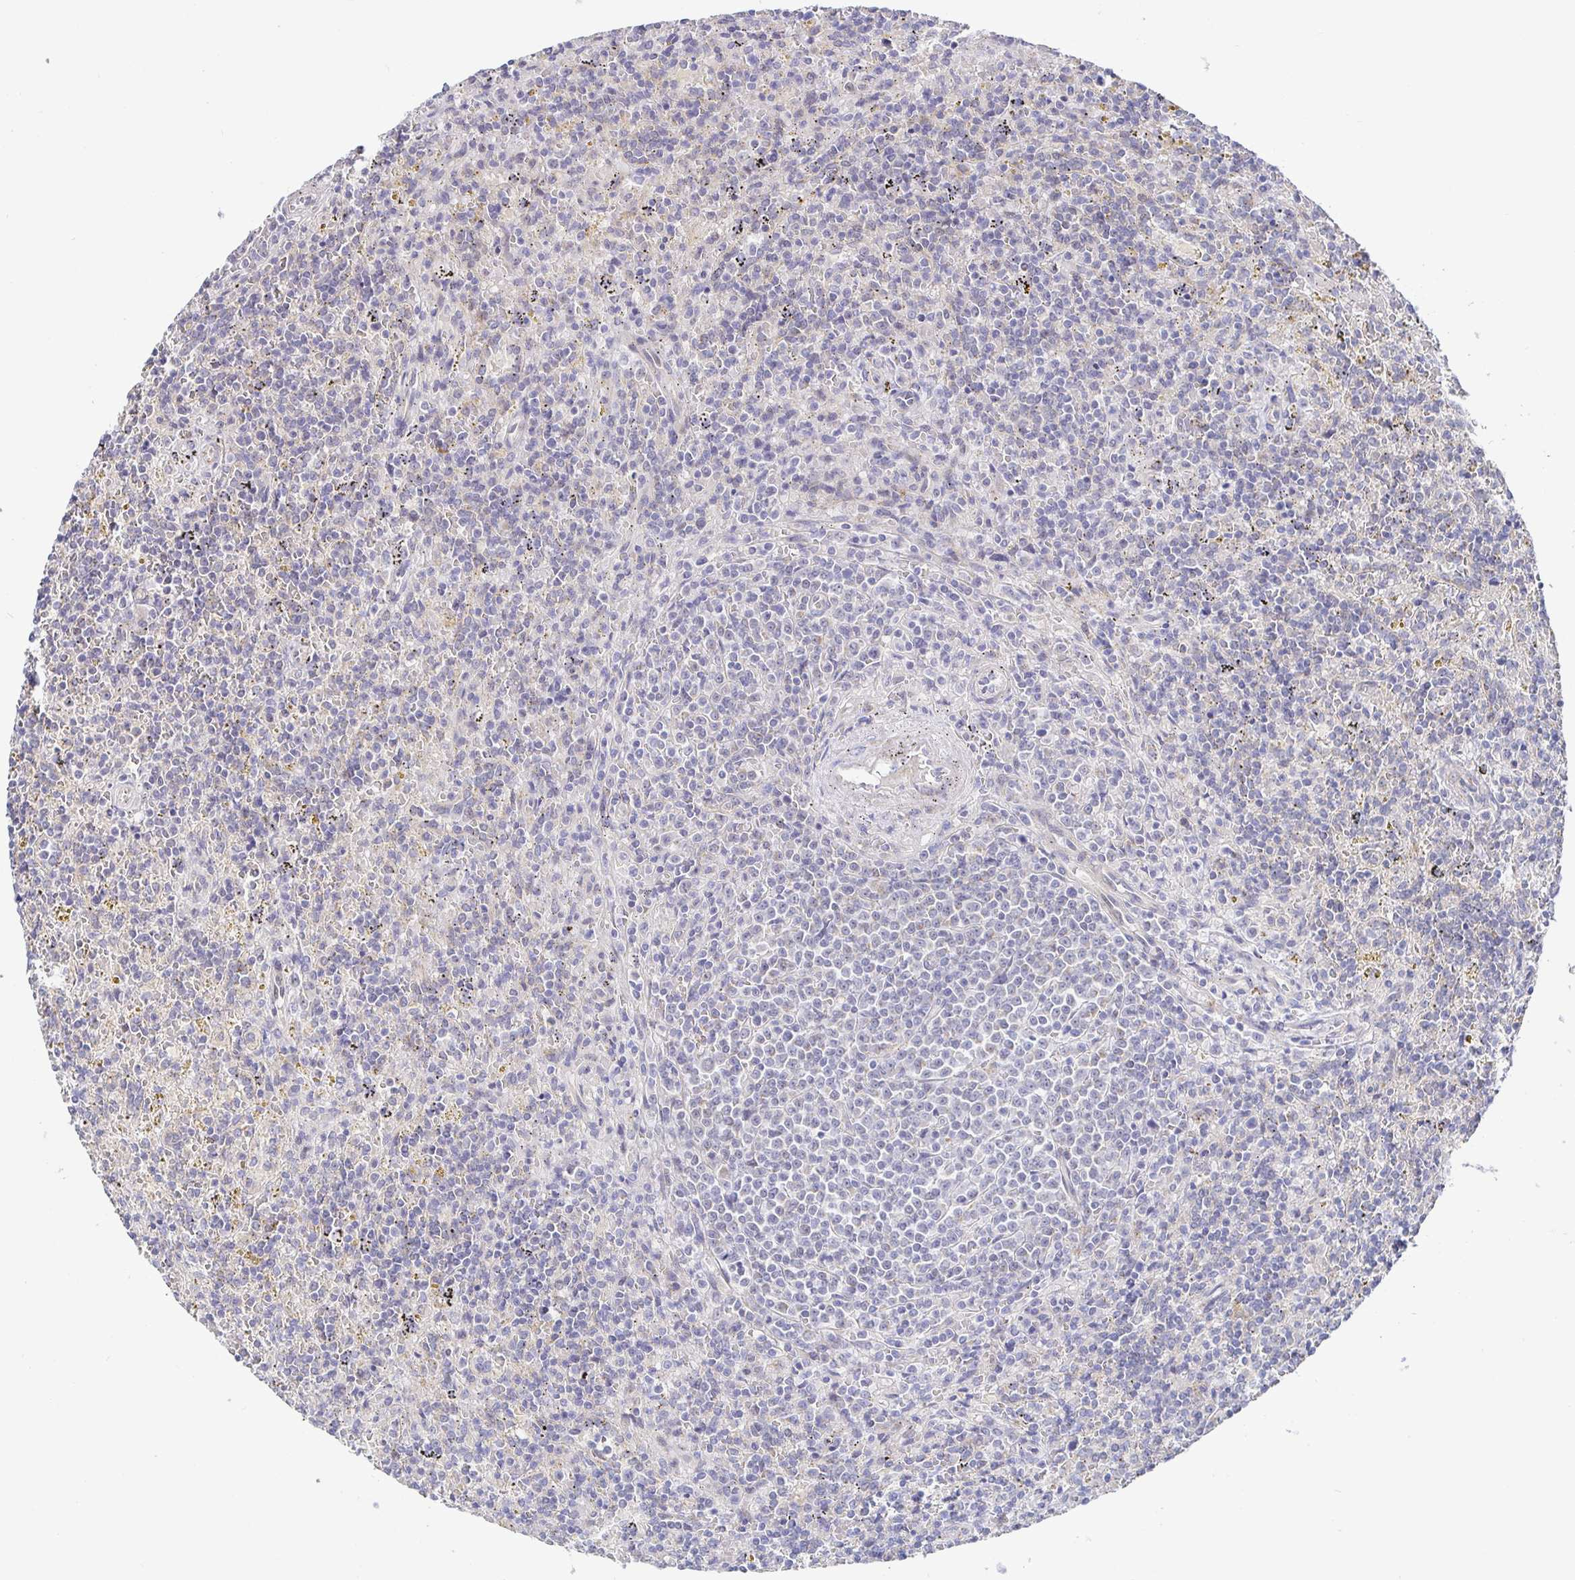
{"staining": {"intensity": "negative", "quantity": "none", "location": "none"}, "tissue": "lymphoma", "cell_type": "Tumor cells", "image_type": "cancer", "snomed": [{"axis": "morphology", "description": "Malignant lymphoma, non-Hodgkin's type, Low grade"}, {"axis": "topography", "description": "Spleen"}], "caption": "Human malignant lymphoma, non-Hodgkin's type (low-grade) stained for a protein using immunohistochemistry shows no positivity in tumor cells.", "gene": "CIT", "patient": {"sex": "male", "age": 67}}